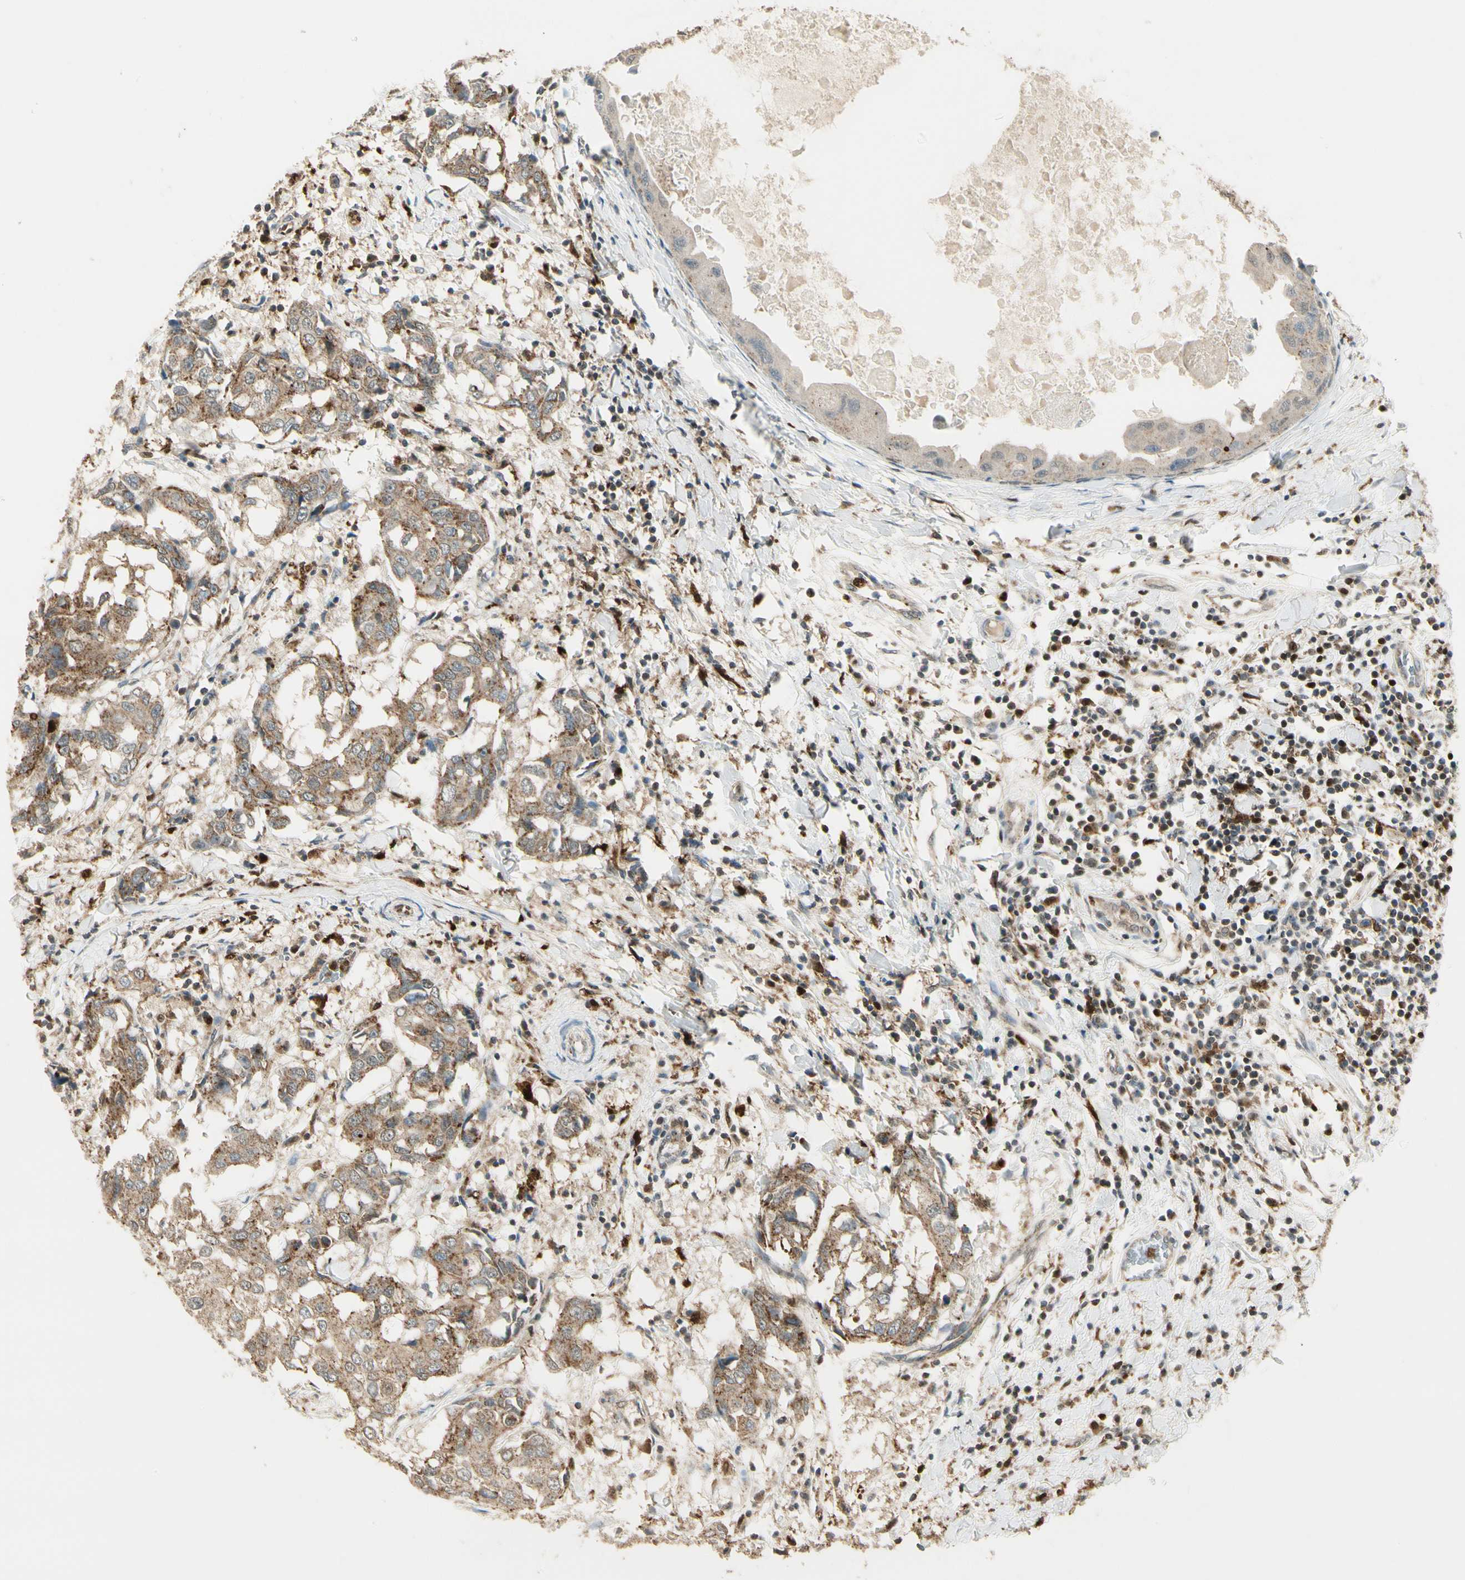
{"staining": {"intensity": "moderate", "quantity": ">75%", "location": "cytoplasmic/membranous"}, "tissue": "breast cancer", "cell_type": "Tumor cells", "image_type": "cancer", "snomed": [{"axis": "morphology", "description": "Duct carcinoma"}, {"axis": "topography", "description": "Breast"}], "caption": "Brown immunohistochemical staining in human invasive ductal carcinoma (breast) exhibits moderate cytoplasmic/membranous positivity in approximately >75% of tumor cells. Nuclei are stained in blue.", "gene": "LTA4H", "patient": {"sex": "female", "age": 27}}